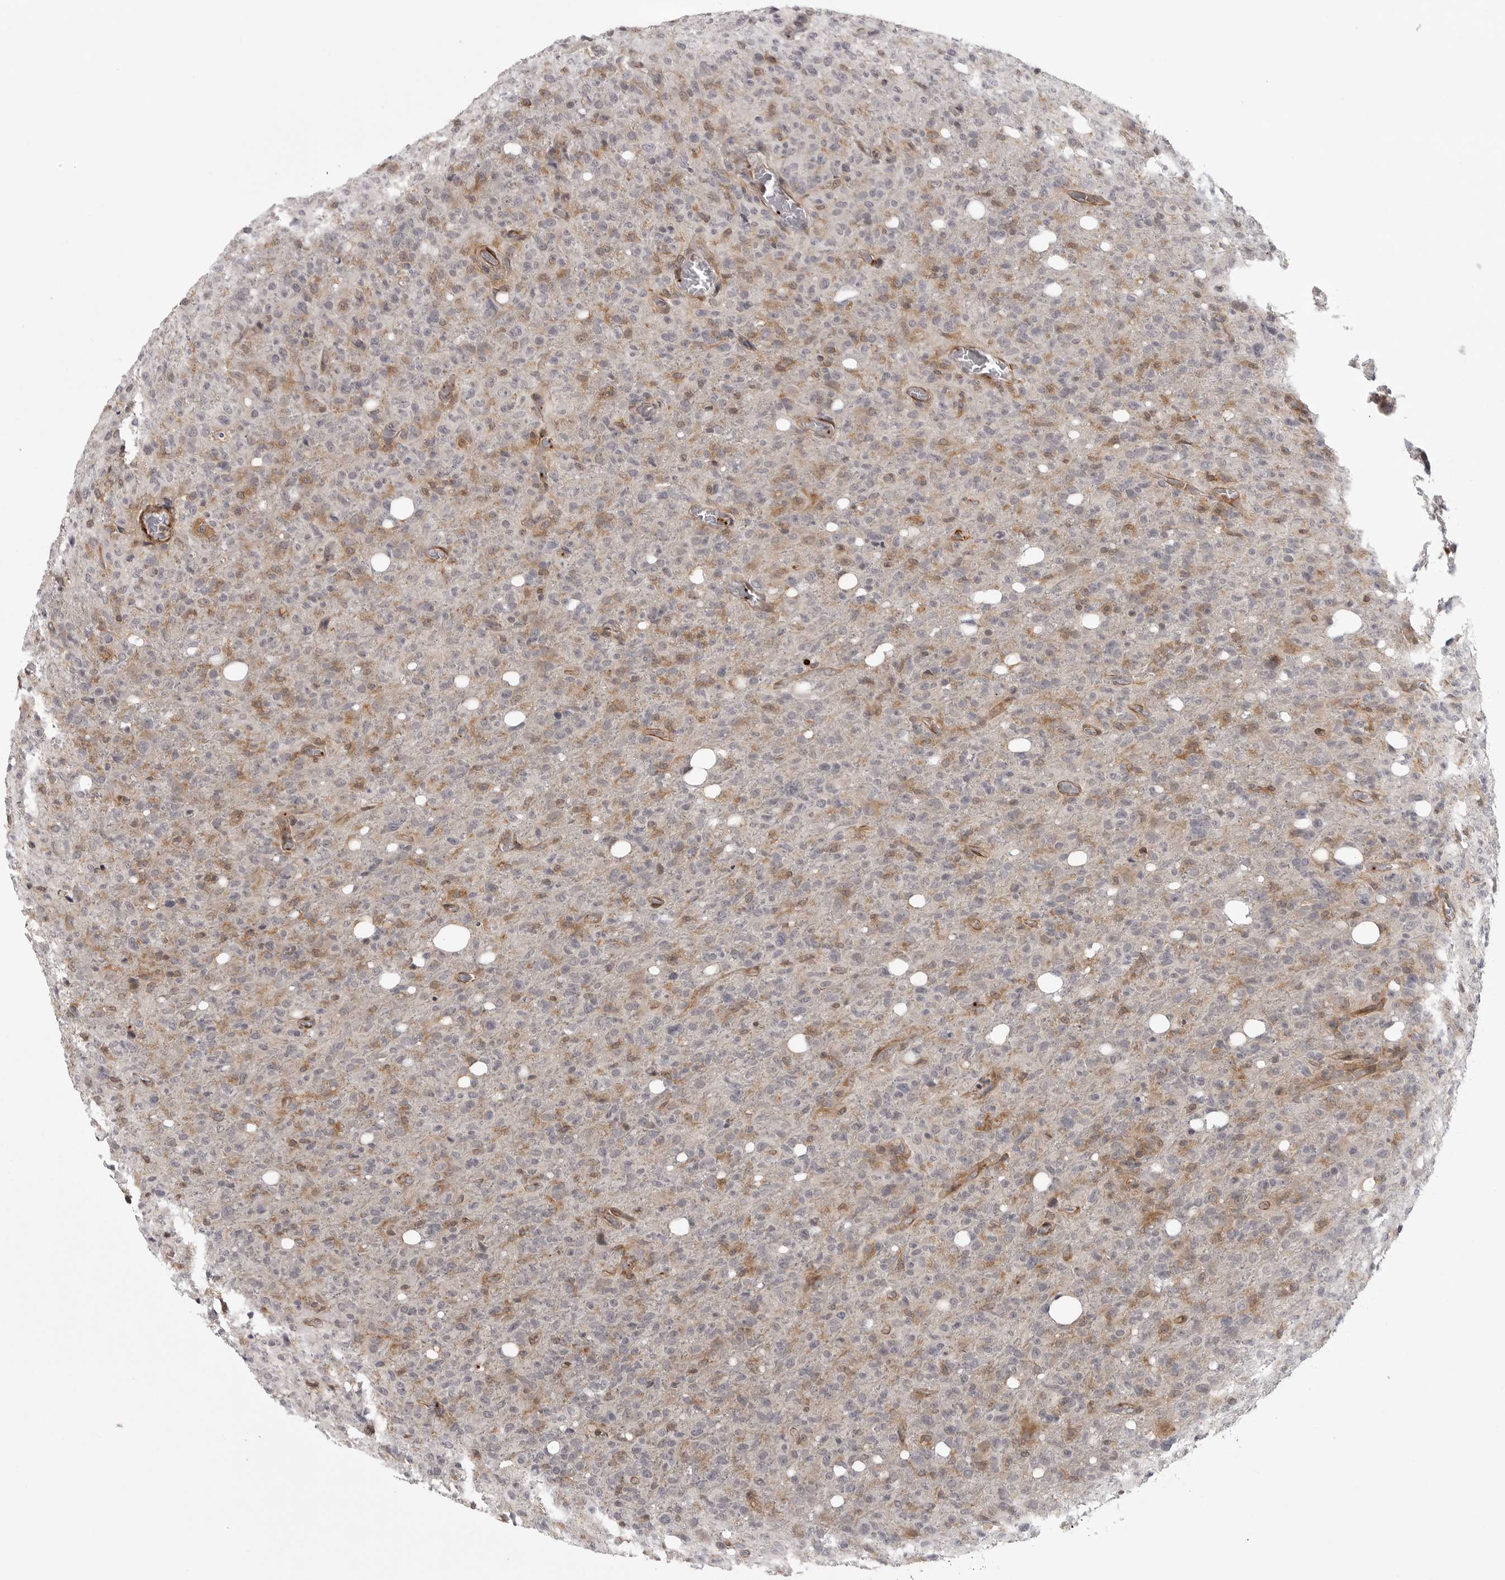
{"staining": {"intensity": "weak", "quantity": "25%-75%", "location": "cytoplasmic/membranous"}, "tissue": "glioma", "cell_type": "Tumor cells", "image_type": "cancer", "snomed": [{"axis": "morphology", "description": "Glioma, malignant, High grade"}, {"axis": "topography", "description": "Brain"}], "caption": "Brown immunohistochemical staining in human glioma shows weak cytoplasmic/membranous staining in approximately 25%-75% of tumor cells.", "gene": "TUT4", "patient": {"sex": "female", "age": 57}}